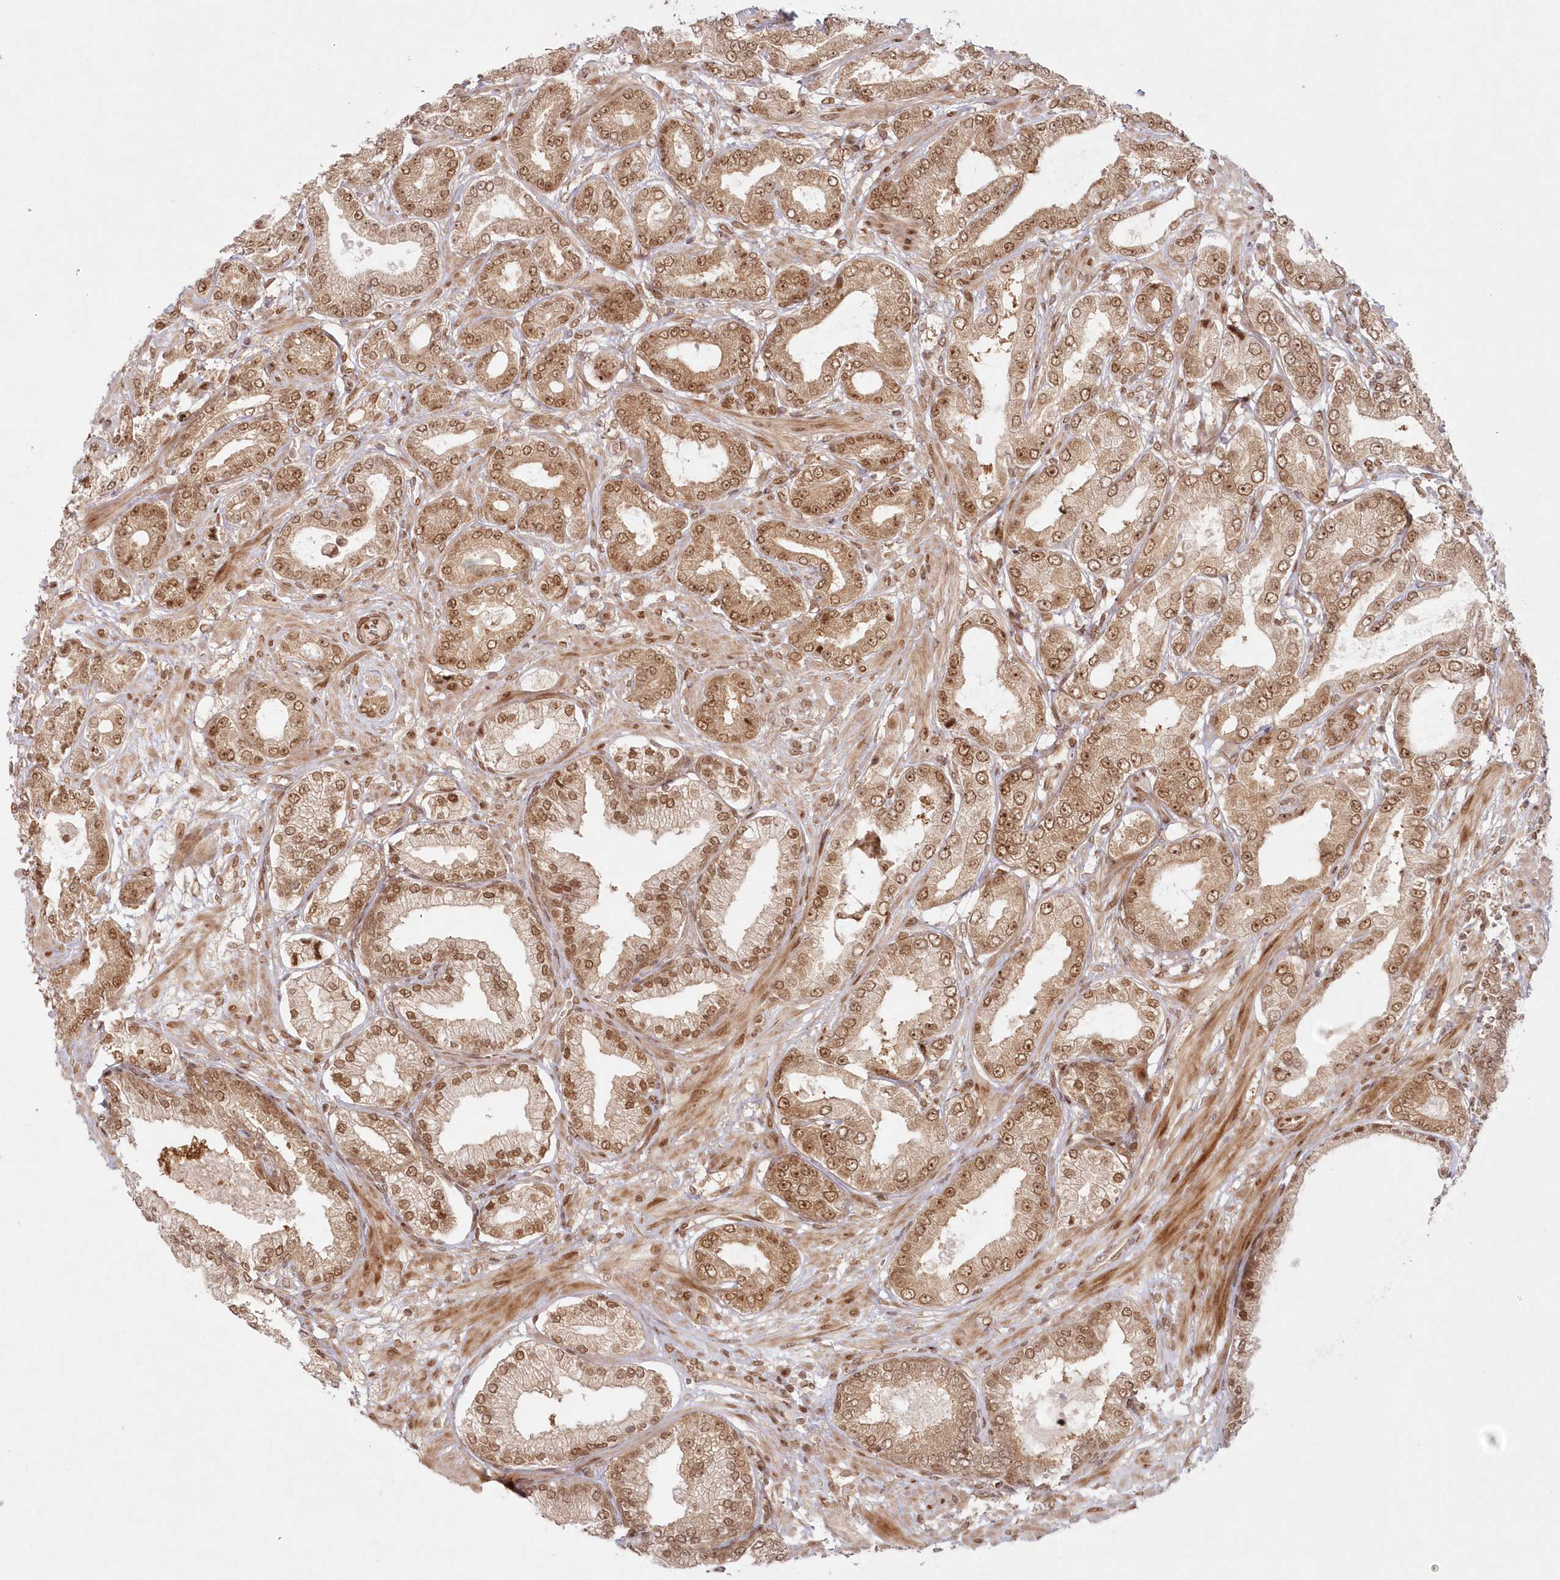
{"staining": {"intensity": "moderate", "quantity": ">75%", "location": "cytoplasmic/membranous,nuclear"}, "tissue": "prostate cancer", "cell_type": "Tumor cells", "image_type": "cancer", "snomed": [{"axis": "morphology", "description": "Adenocarcinoma, Low grade"}, {"axis": "topography", "description": "Prostate"}], "caption": "A medium amount of moderate cytoplasmic/membranous and nuclear staining is seen in approximately >75% of tumor cells in adenocarcinoma (low-grade) (prostate) tissue. (DAB IHC with brightfield microscopy, high magnification).", "gene": "TOGARAM2", "patient": {"sex": "male", "age": 63}}